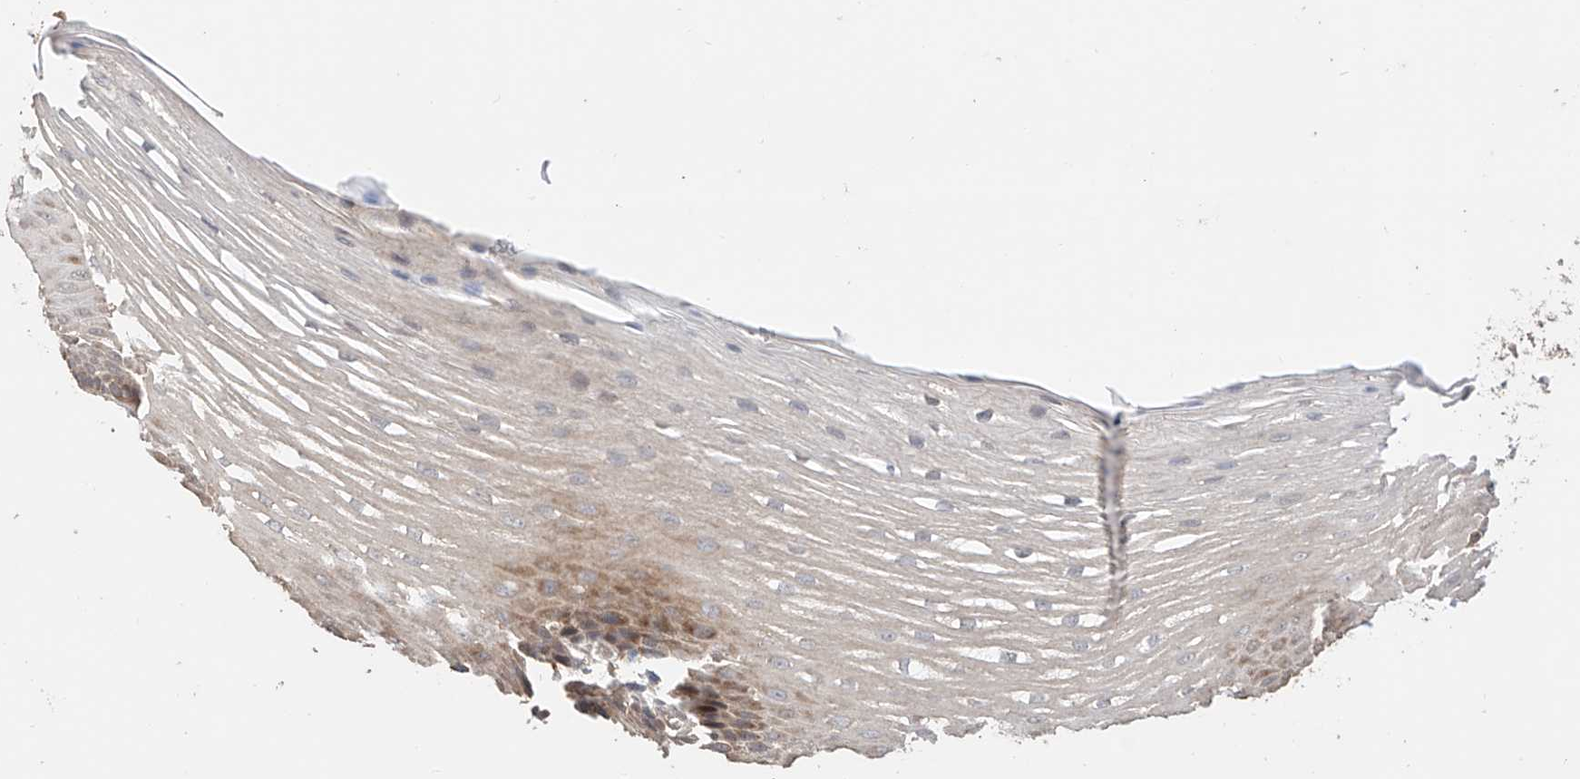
{"staining": {"intensity": "moderate", "quantity": "<25%", "location": "cytoplasmic/membranous,nuclear"}, "tissue": "esophagus", "cell_type": "Squamous epithelial cells", "image_type": "normal", "snomed": [{"axis": "morphology", "description": "Normal tissue, NOS"}, {"axis": "topography", "description": "Esophagus"}], "caption": "Immunohistochemistry histopathology image of unremarkable esophagus stained for a protein (brown), which displays low levels of moderate cytoplasmic/membranous,nuclear expression in approximately <25% of squamous epithelial cells.", "gene": "ZFHX2", "patient": {"sex": "male", "age": 62}}